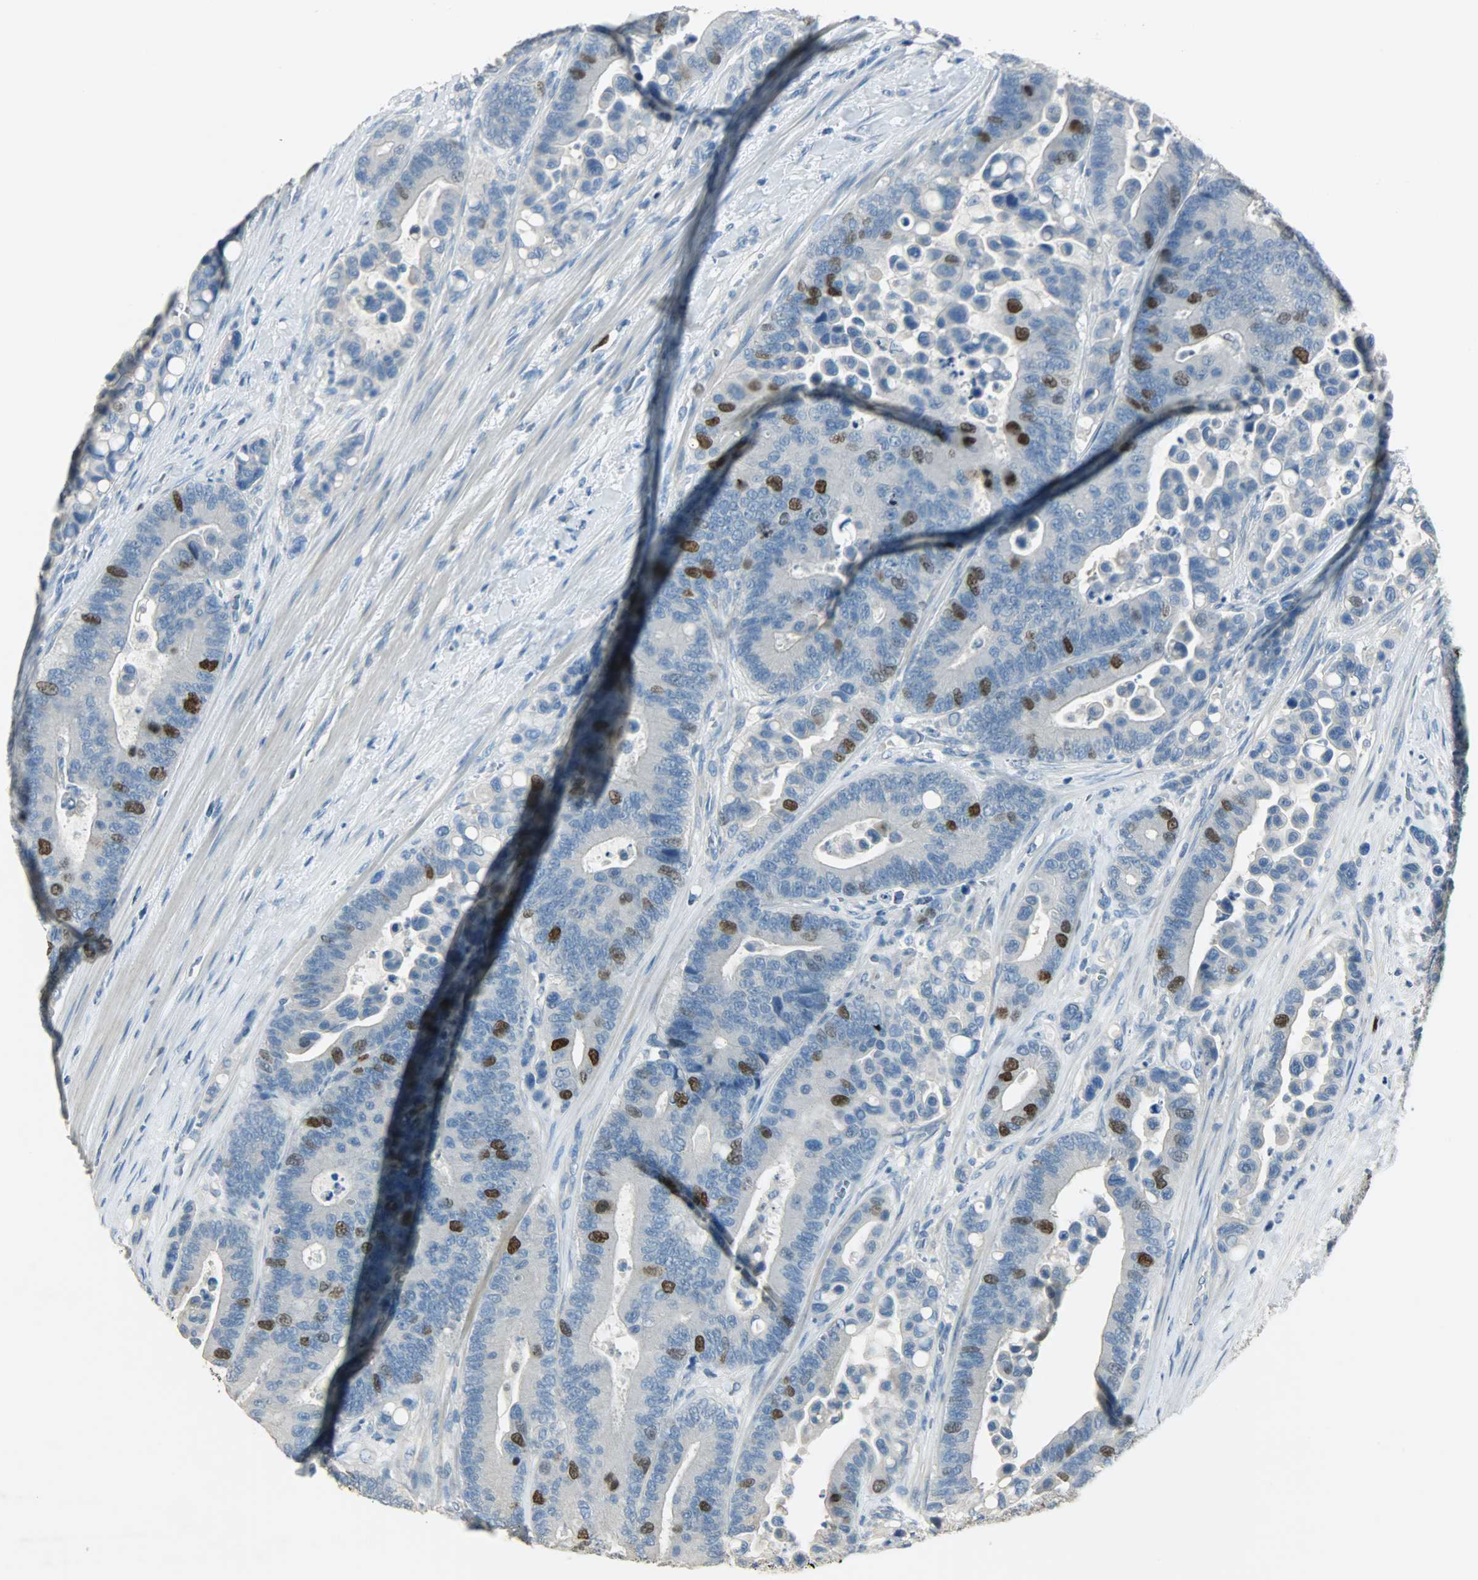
{"staining": {"intensity": "strong", "quantity": "<25%", "location": "nuclear"}, "tissue": "colorectal cancer", "cell_type": "Tumor cells", "image_type": "cancer", "snomed": [{"axis": "morphology", "description": "Normal tissue, NOS"}, {"axis": "morphology", "description": "Adenocarcinoma, NOS"}, {"axis": "topography", "description": "Colon"}], "caption": "Colorectal adenocarcinoma stained with a protein marker demonstrates strong staining in tumor cells.", "gene": "TPX2", "patient": {"sex": "male", "age": 82}}